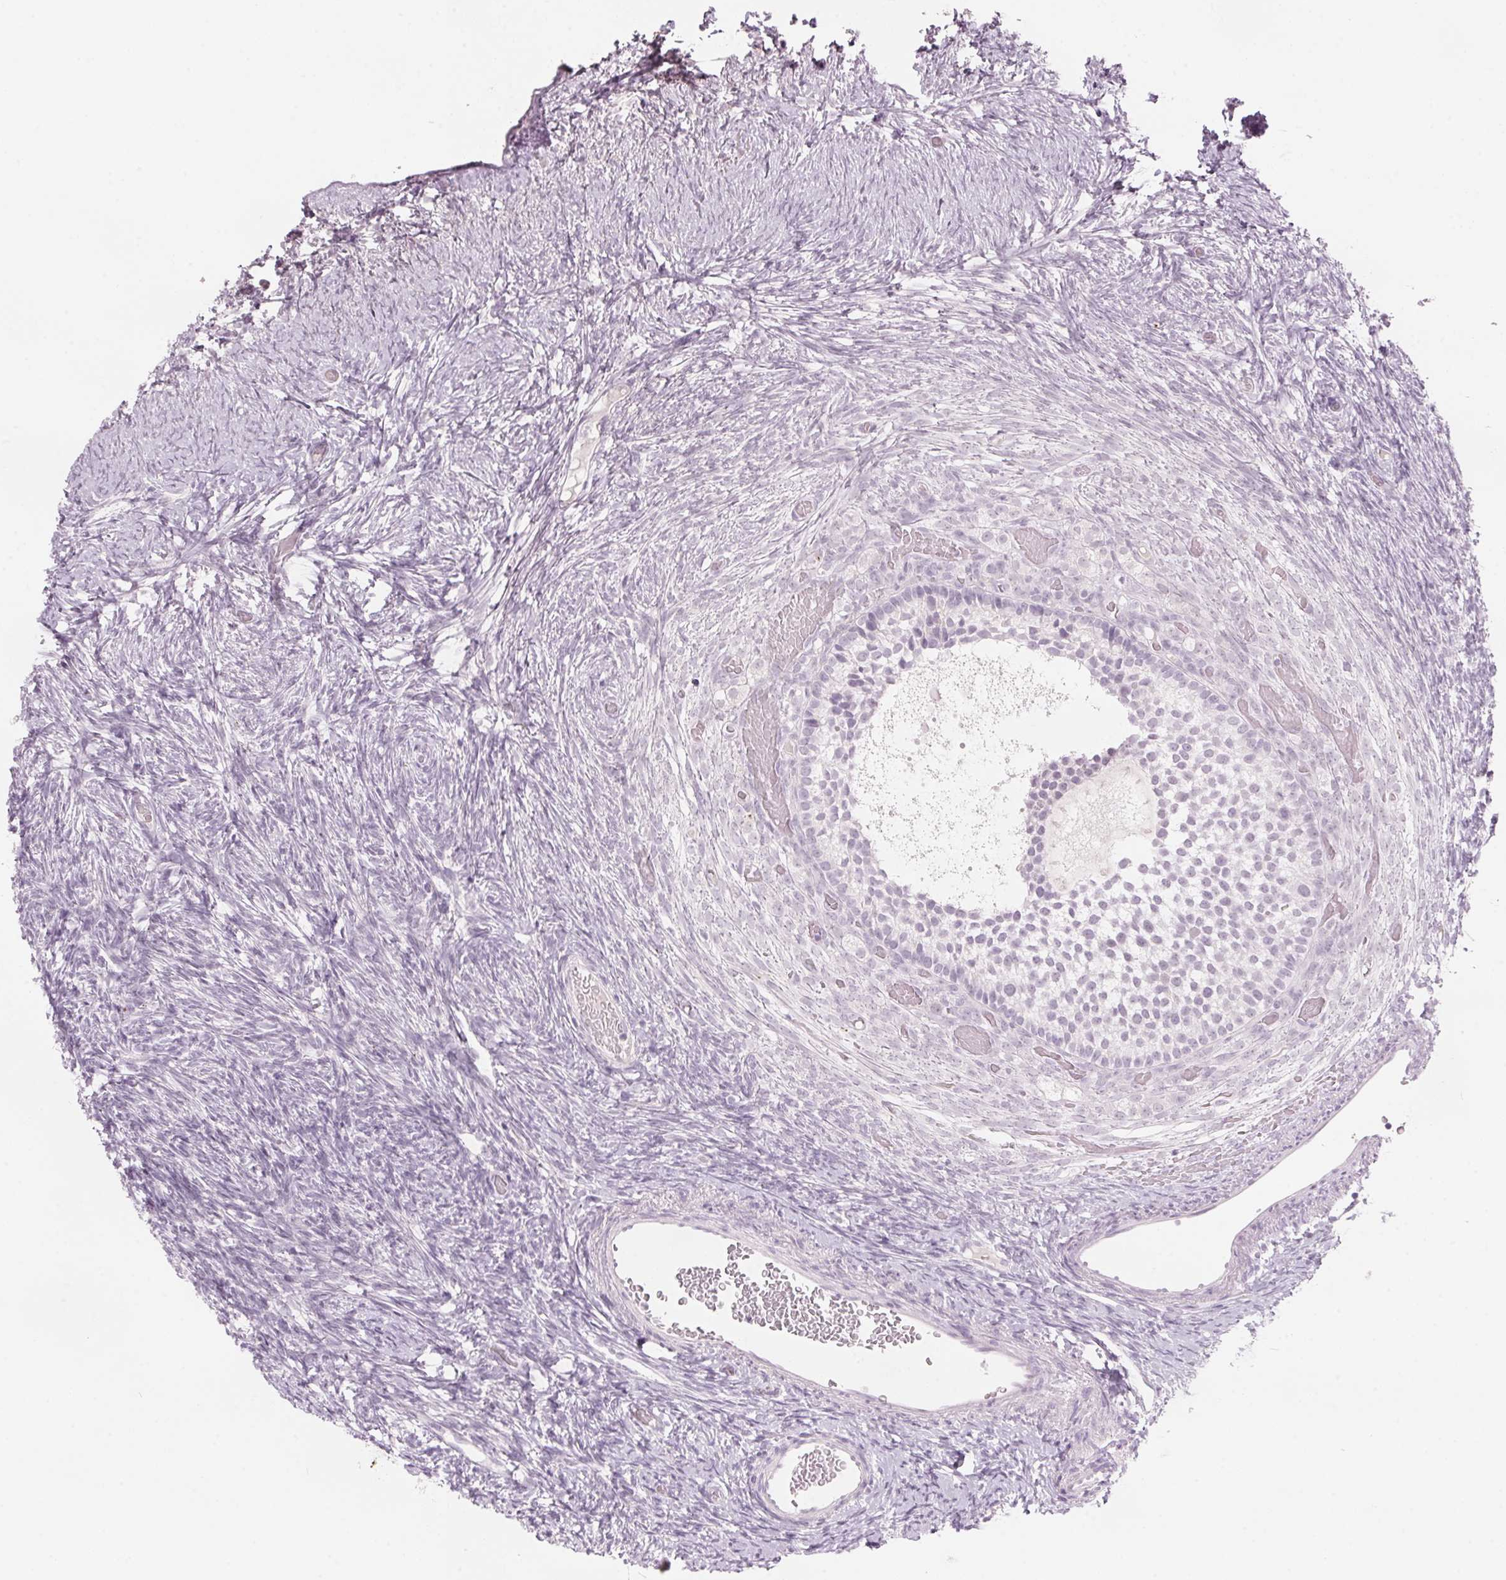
{"staining": {"intensity": "negative", "quantity": "none", "location": "none"}, "tissue": "ovary", "cell_type": "Follicle cells", "image_type": "normal", "snomed": [{"axis": "morphology", "description": "Normal tissue, NOS"}, {"axis": "topography", "description": "Ovary"}], "caption": "The immunohistochemistry (IHC) image has no significant positivity in follicle cells of ovary. (DAB (3,3'-diaminobenzidine) immunohistochemistry (IHC), high magnification).", "gene": "SCTR", "patient": {"sex": "female", "age": 39}}